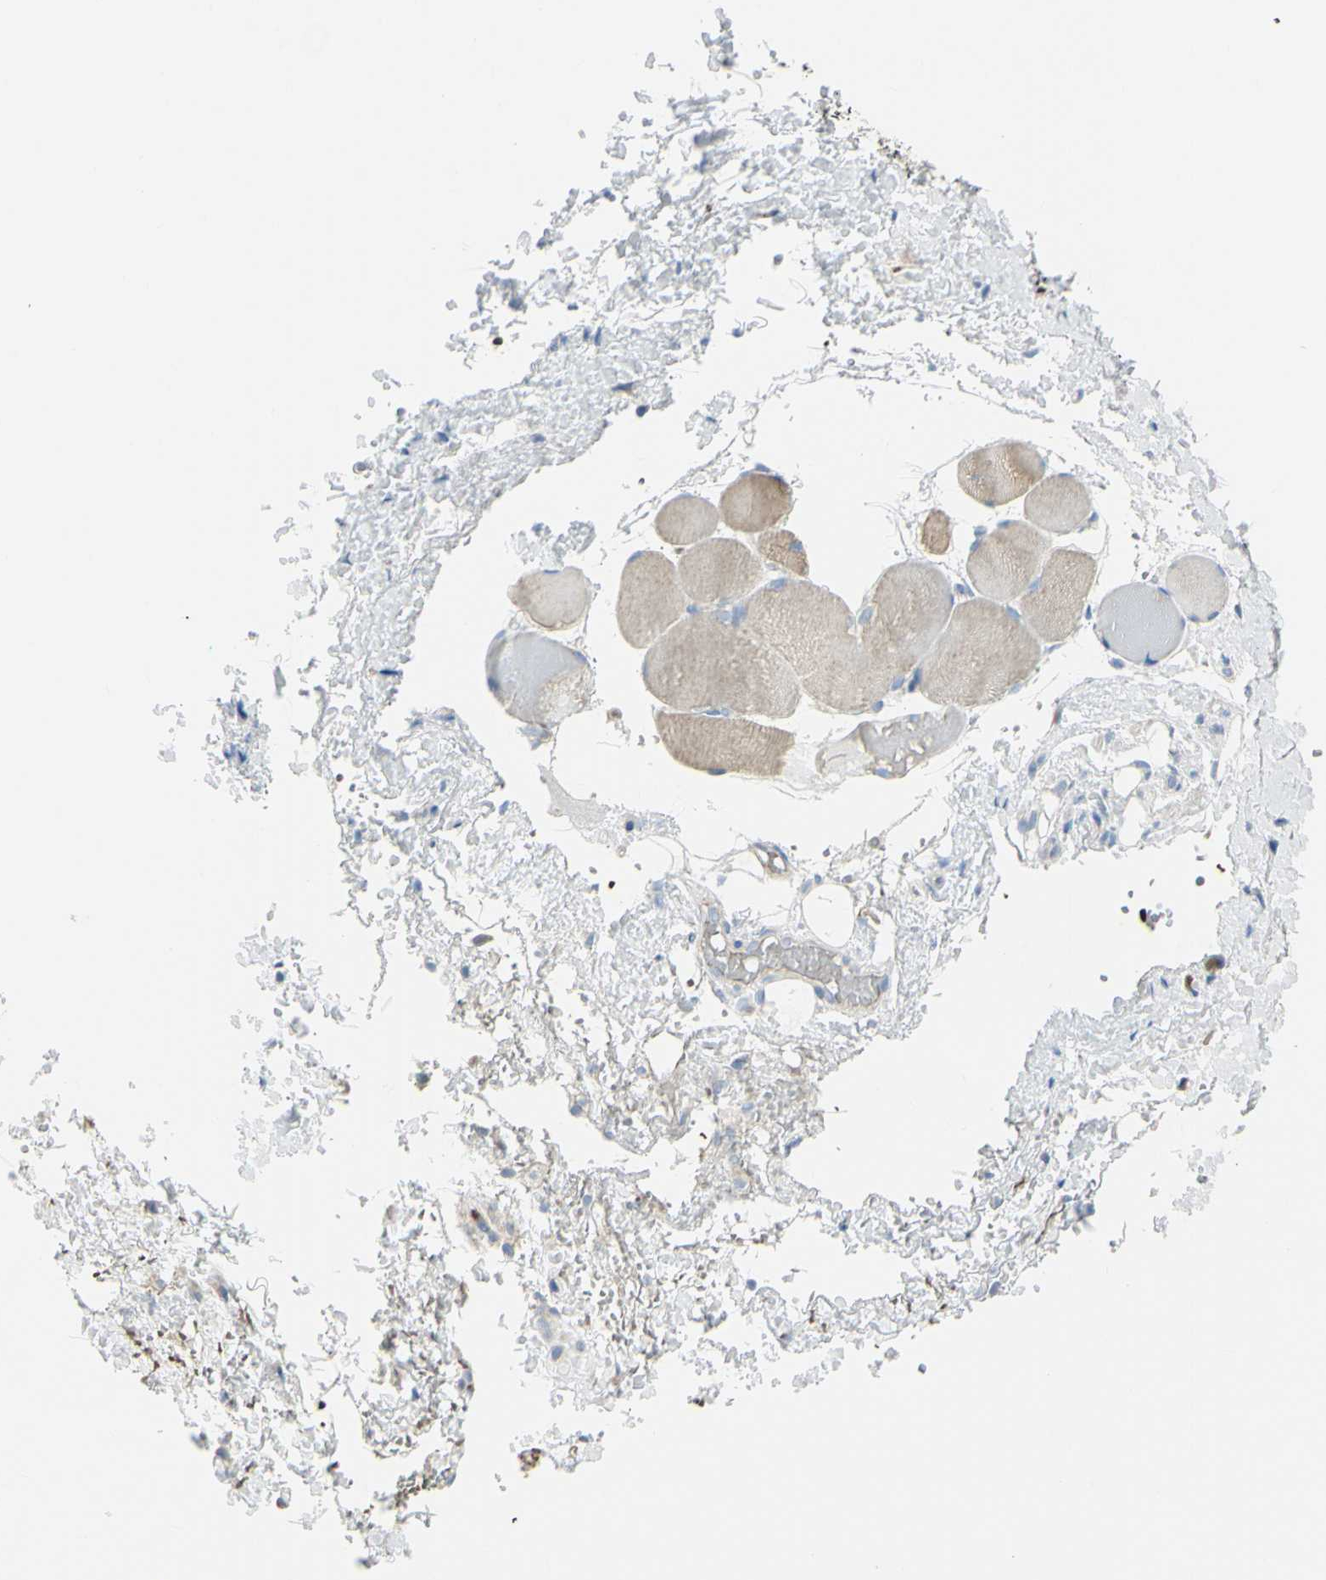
{"staining": {"intensity": "negative", "quantity": "none", "location": "none"}, "tissue": "adipose tissue", "cell_type": "Adipocytes", "image_type": "normal", "snomed": [{"axis": "morphology", "description": "Normal tissue, NOS"}, {"axis": "morphology", "description": "Inflammation, NOS"}, {"axis": "topography", "description": "Vascular tissue"}, {"axis": "topography", "description": "Salivary gland"}], "caption": "IHC photomicrograph of unremarkable adipose tissue: human adipose tissue stained with DAB displays no significant protein positivity in adipocytes.", "gene": "NCBP2L", "patient": {"sex": "female", "age": 75}}